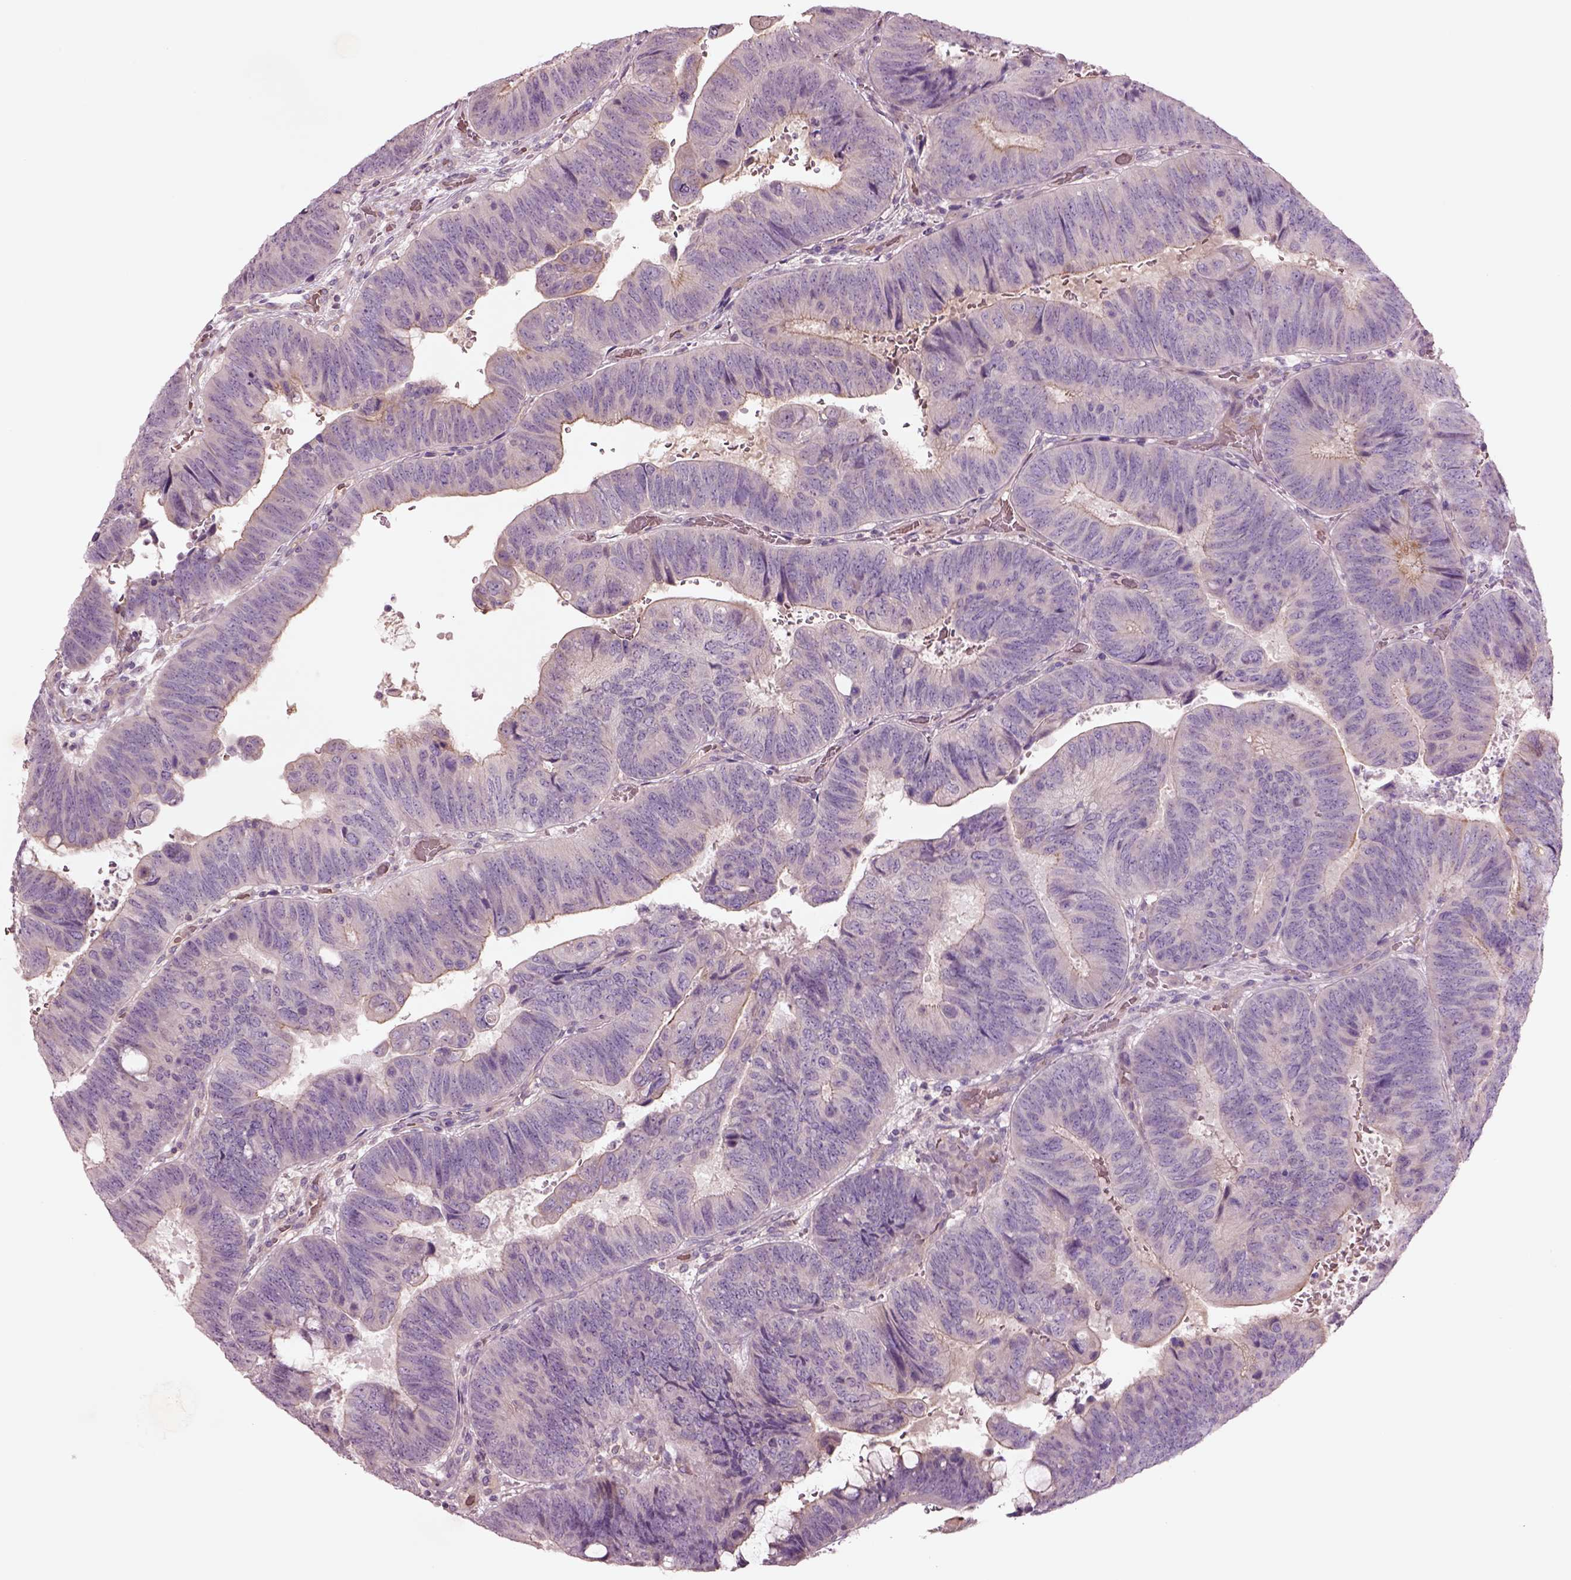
{"staining": {"intensity": "negative", "quantity": "none", "location": "none"}, "tissue": "colorectal cancer", "cell_type": "Tumor cells", "image_type": "cancer", "snomed": [{"axis": "morphology", "description": "Normal tissue, NOS"}, {"axis": "morphology", "description": "Adenocarcinoma, NOS"}, {"axis": "topography", "description": "Rectum"}], "caption": "Colorectal cancer (adenocarcinoma) was stained to show a protein in brown. There is no significant positivity in tumor cells.", "gene": "DUOXA2", "patient": {"sex": "male", "age": 92}}